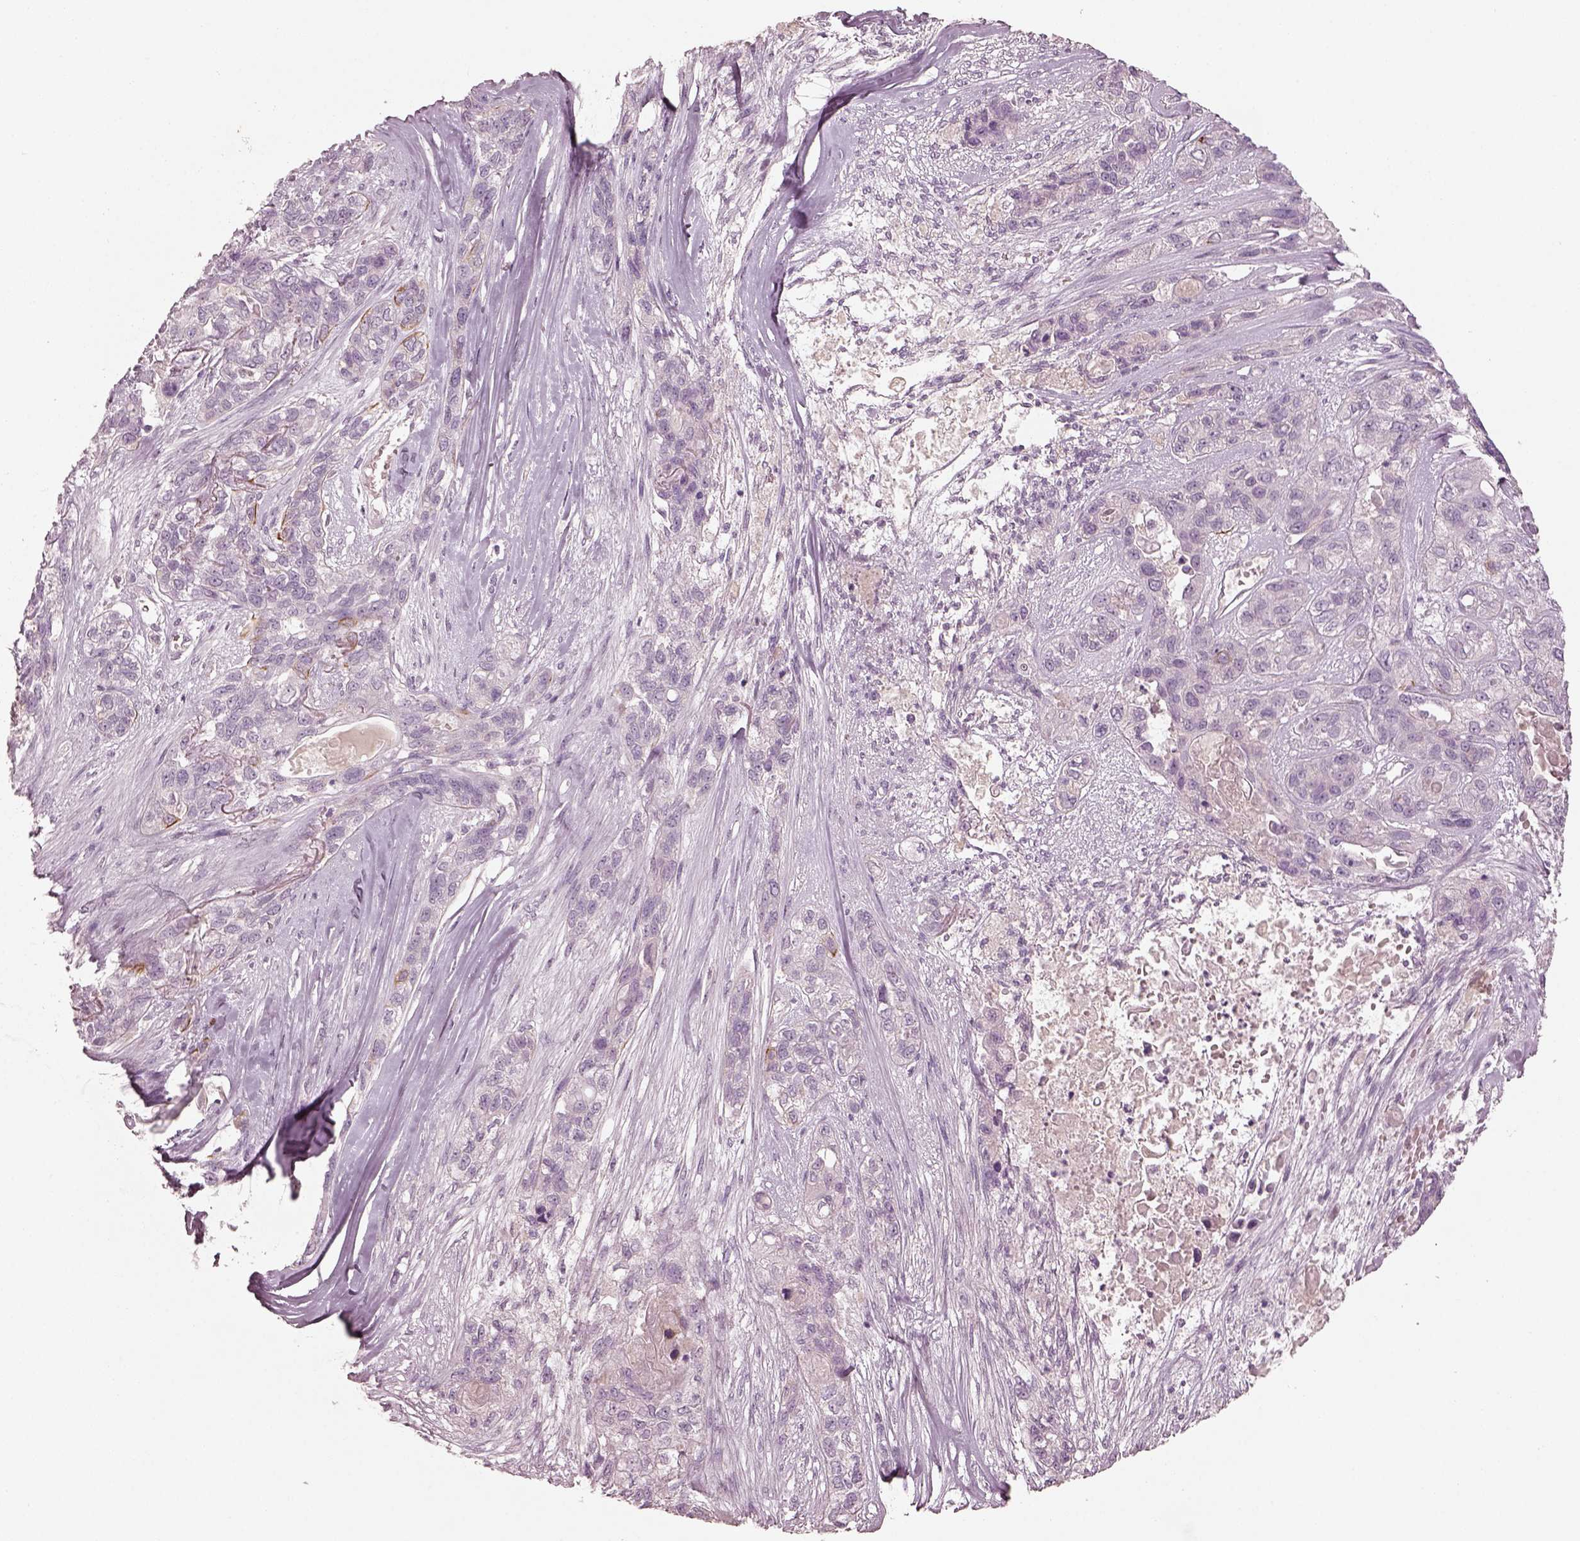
{"staining": {"intensity": "negative", "quantity": "none", "location": "none"}, "tissue": "lung cancer", "cell_type": "Tumor cells", "image_type": "cancer", "snomed": [{"axis": "morphology", "description": "Squamous cell carcinoma, NOS"}, {"axis": "topography", "description": "Lung"}], "caption": "This is an immunohistochemistry micrograph of human squamous cell carcinoma (lung). There is no staining in tumor cells.", "gene": "SPATA6L", "patient": {"sex": "female", "age": 70}}